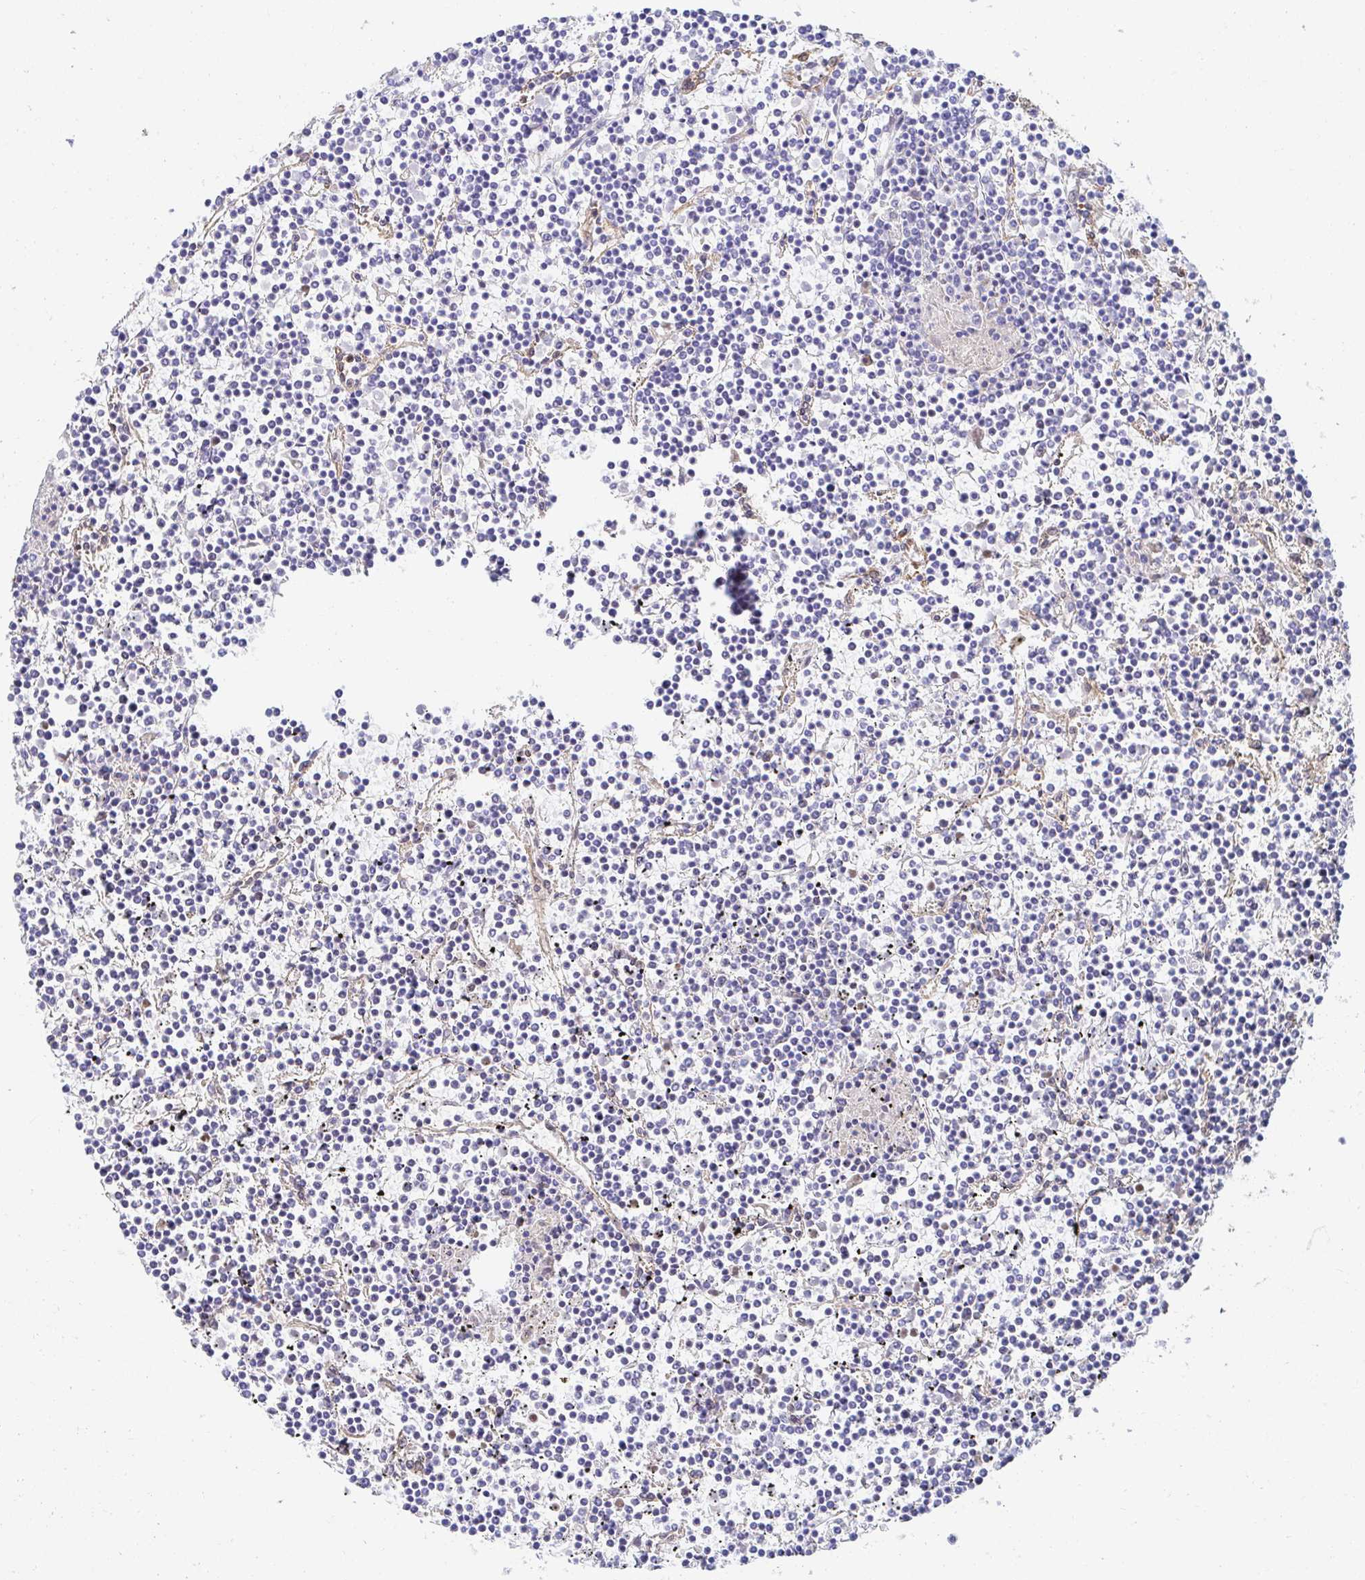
{"staining": {"intensity": "negative", "quantity": "none", "location": "none"}, "tissue": "lymphoma", "cell_type": "Tumor cells", "image_type": "cancer", "snomed": [{"axis": "morphology", "description": "Malignant lymphoma, non-Hodgkin's type, Low grade"}, {"axis": "topography", "description": "Spleen"}], "caption": "There is no significant expression in tumor cells of lymphoma.", "gene": "CTTN", "patient": {"sex": "female", "age": 19}}